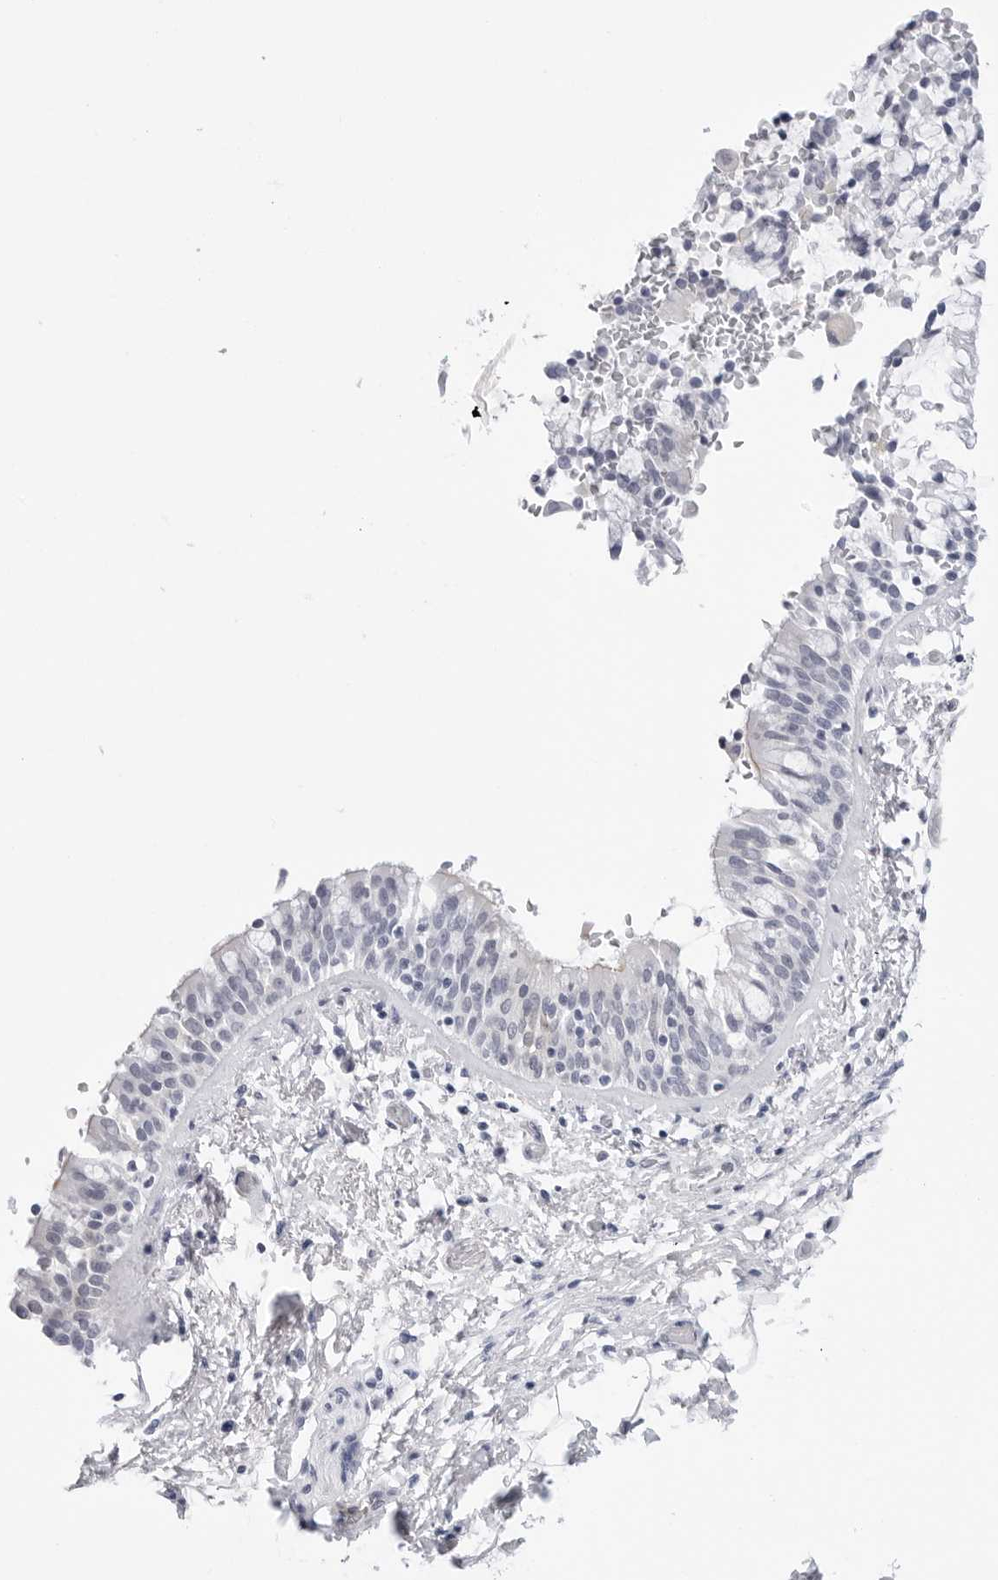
{"staining": {"intensity": "negative", "quantity": "none", "location": "none"}, "tissue": "bronchus", "cell_type": "Respiratory epithelial cells", "image_type": "normal", "snomed": [{"axis": "morphology", "description": "Normal tissue, NOS"}, {"axis": "morphology", "description": "Inflammation, NOS"}, {"axis": "topography", "description": "Cartilage tissue"}, {"axis": "topography", "description": "Bronchus"}, {"axis": "topography", "description": "Lung"}], "caption": "Immunohistochemical staining of normal human bronchus shows no significant expression in respiratory epithelial cells.", "gene": "SLC19A1", "patient": {"sex": "female", "age": 64}}